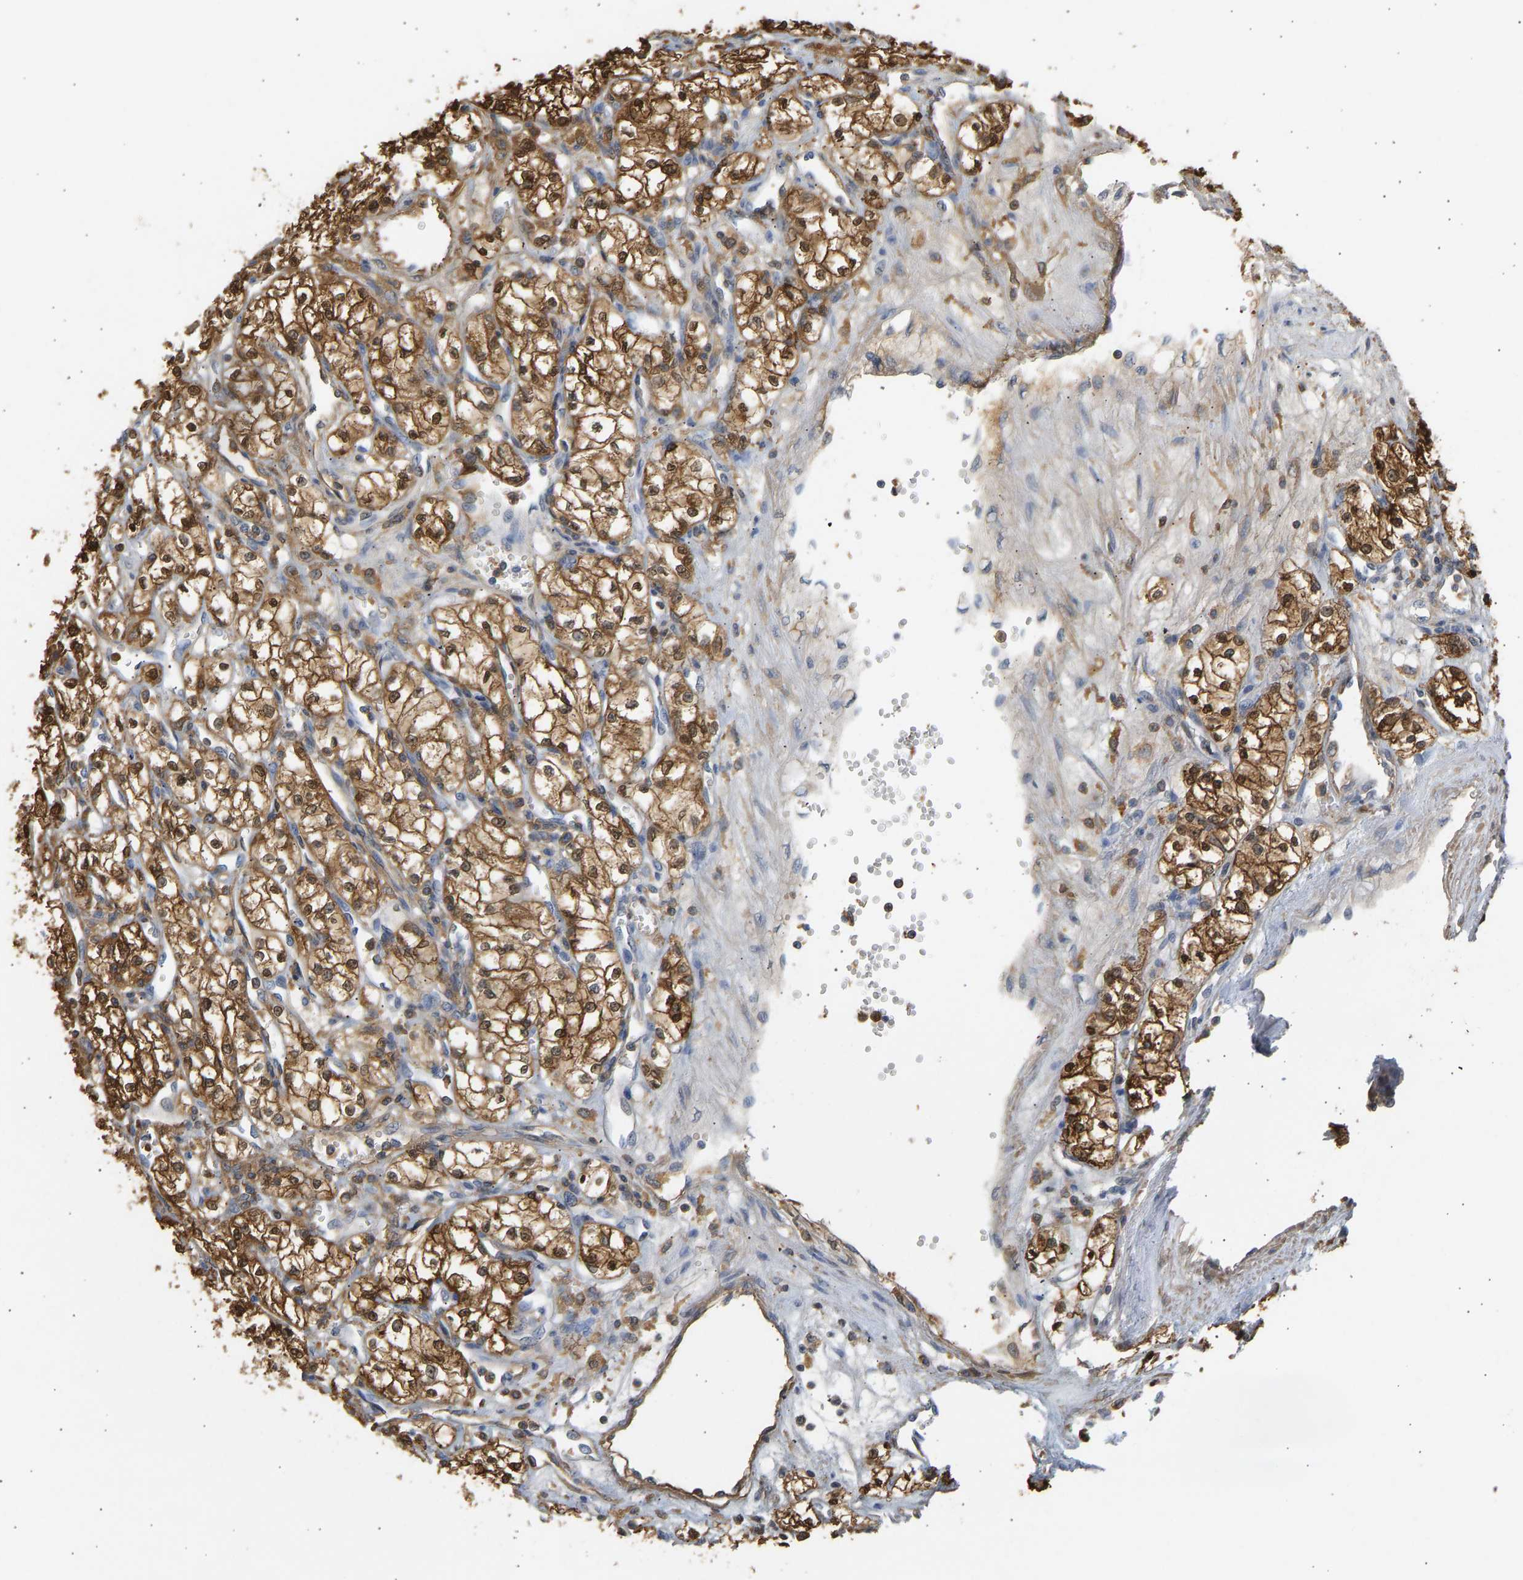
{"staining": {"intensity": "strong", "quantity": ">75%", "location": "cytoplasmic/membranous,nuclear"}, "tissue": "renal cancer", "cell_type": "Tumor cells", "image_type": "cancer", "snomed": [{"axis": "morphology", "description": "Adenocarcinoma, NOS"}, {"axis": "topography", "description": "Kidney"}], "caption": "IHC of renal adenocarcinoma shows high levels of strong cytoplasmic/membranous and nuclear staining in approximately >75% of tumor cells.", "gene": "ENO1", "patient": {"sex": "male", "age": 59}}